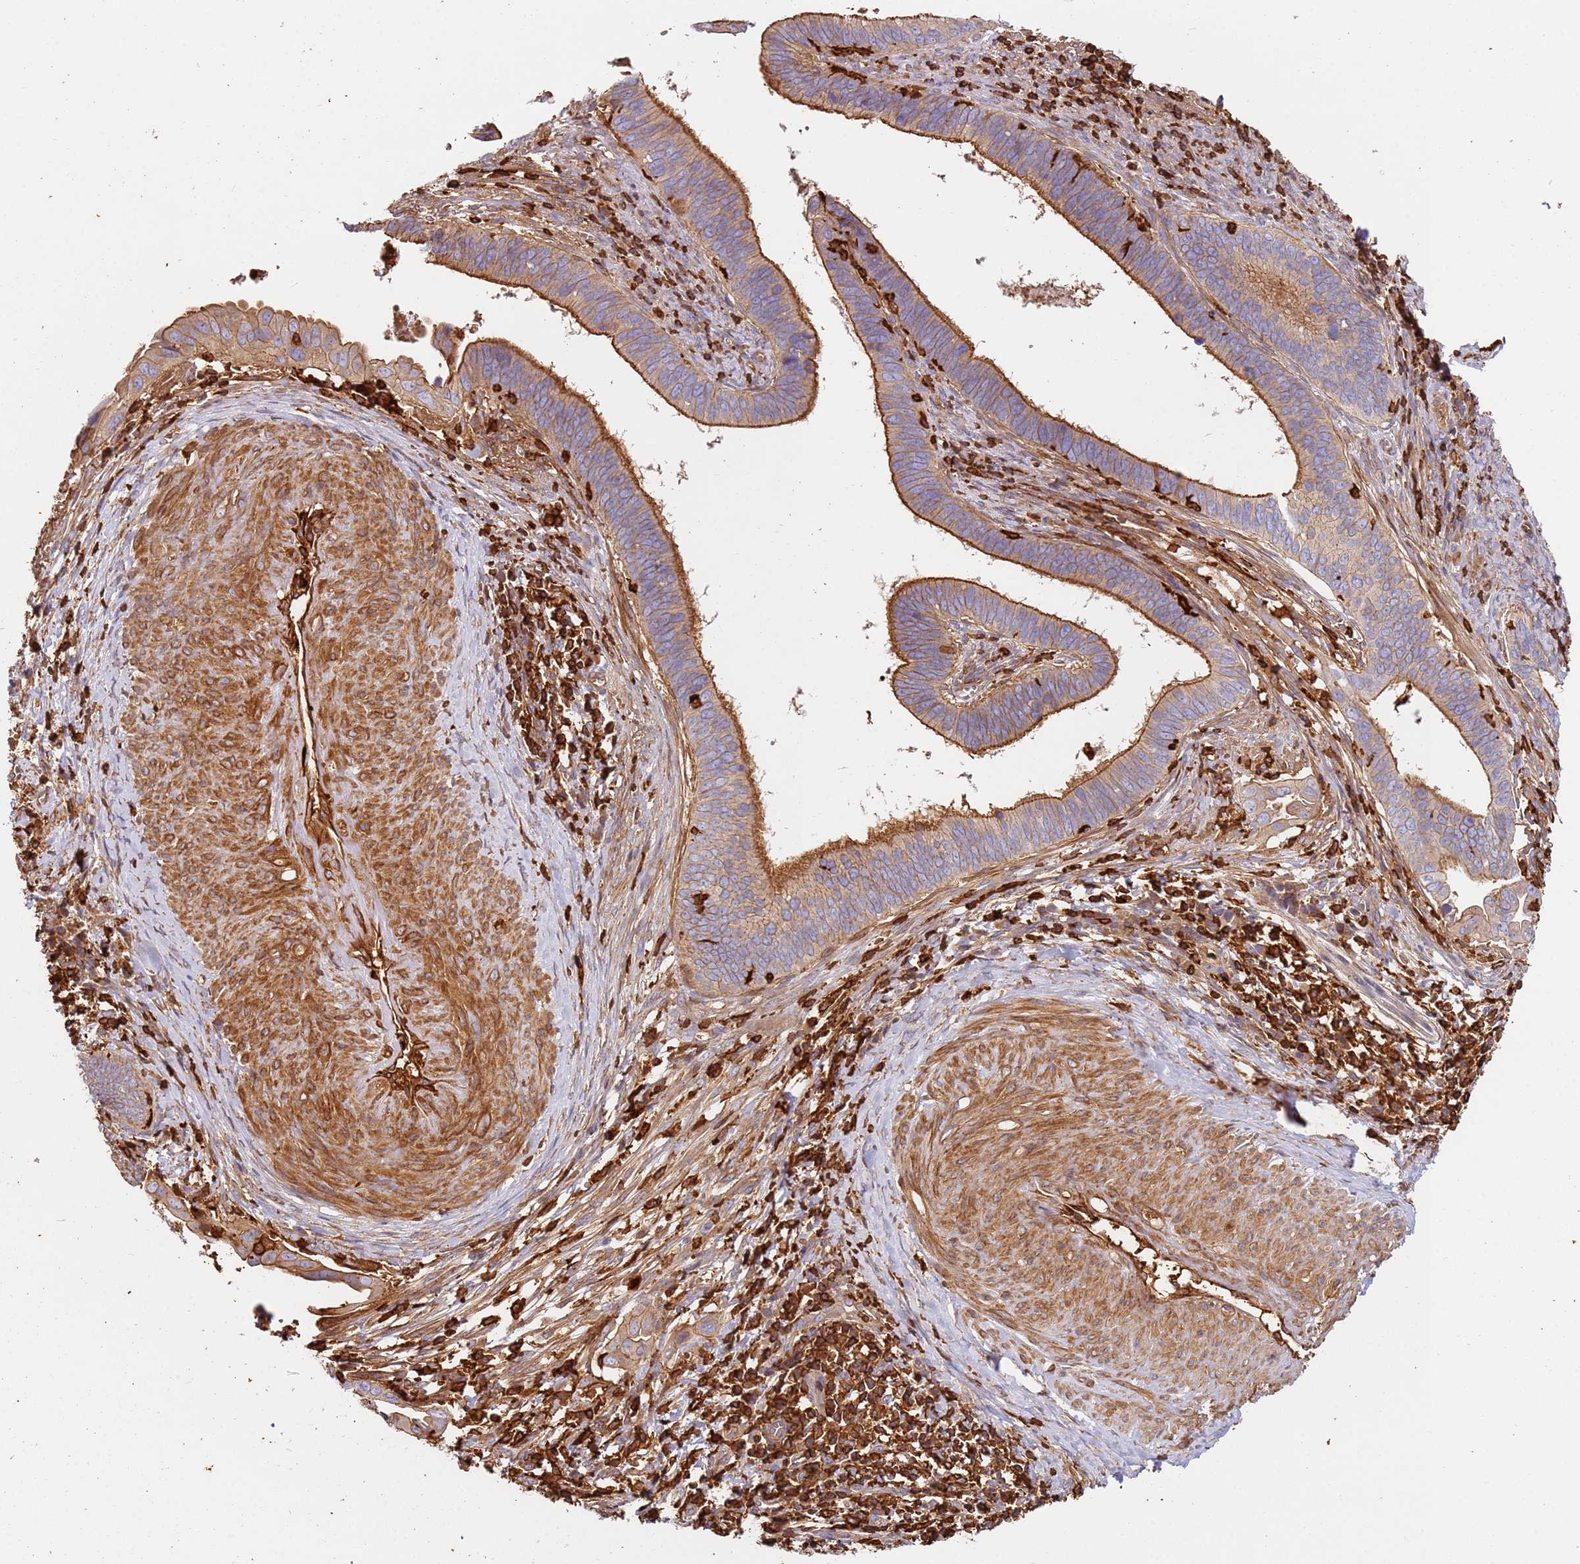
{"staining": {"intensity": "strong", "quantity": ">75%", "location": "cytoplasmic/membranous"}, "tissue": "cervical cancer", "cell_type": "Tumor cells", "image_type": "cancer", "snomed": [{"axis": "morphology", "description": "Adenocarcinoma, NOS"}, {"axis": "topography", "description": "Cervix"}], "caption": "IHC micrograph of neoplastic tissue: cervical cancer (adenocarcinoma) stained using immunohistochemistry displays high levels of strong protein expression localized specifically in the cytoplasmic/membranous of tumor cells, appearing as a cytoplasmic/membranous brown color.", "gene": "OR6P1", "patient": {"sex": "female", "age": 42}}